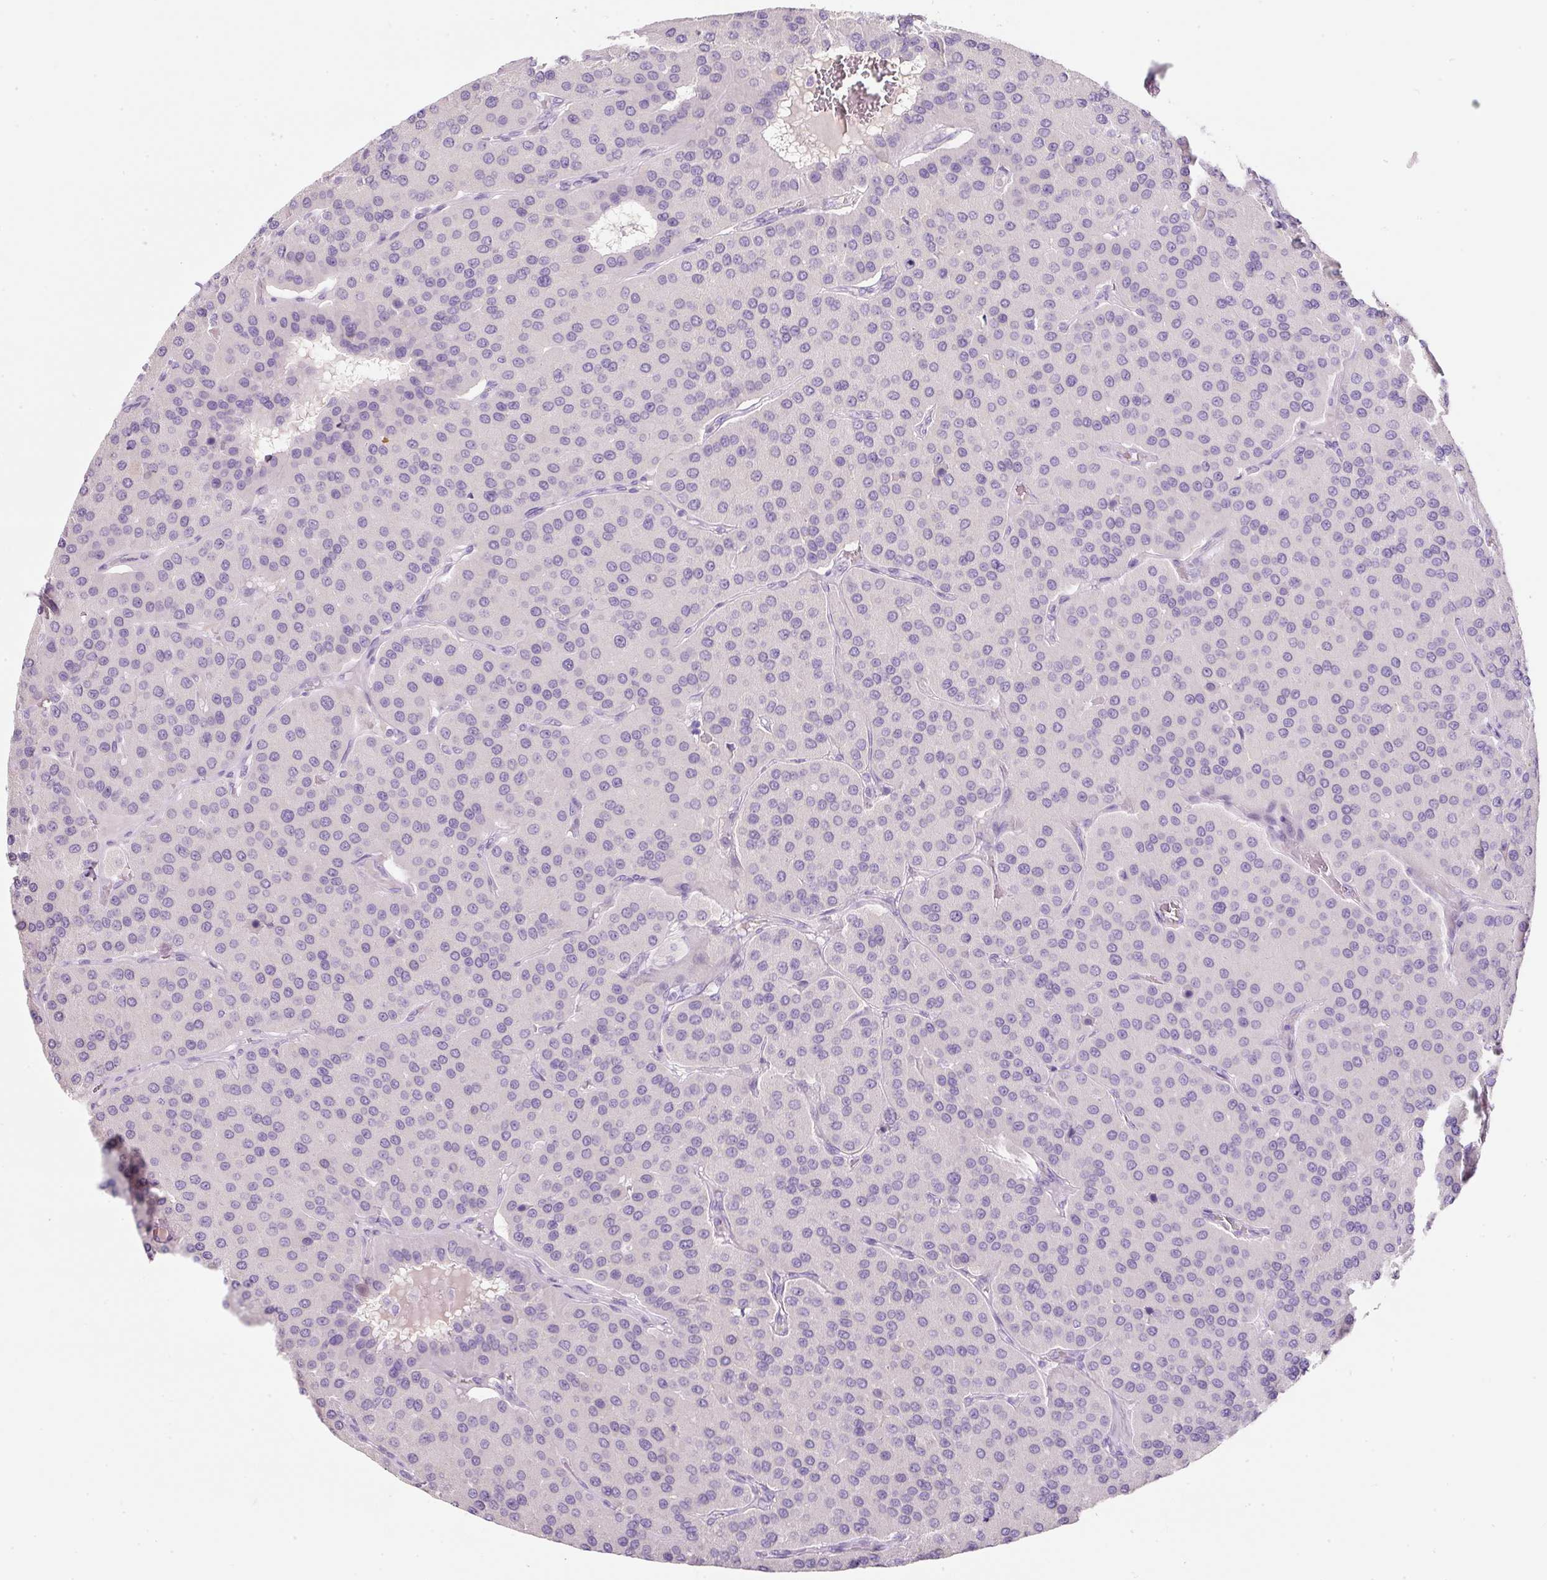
{"staining": {"intensity": "negative", "quantity": "none", "location": "none"}, "tissue": "parathyroid gland", "cell_type": "Glandular cells", "image_type": "normal", "snomed": [{"axis": "morphology", "description": "Normal tissue, NOS"}, {"axis": "morphology", "description": "Adenoma, NOS"}, {"axis": "topography", "description": "Parathyroid gland"}], "caption": "IHC of normal parathyroid gland demonstrates no positivity in glandular cells.", "gene": "DNM1", "patient": {"sex": "female", "age": 86}}